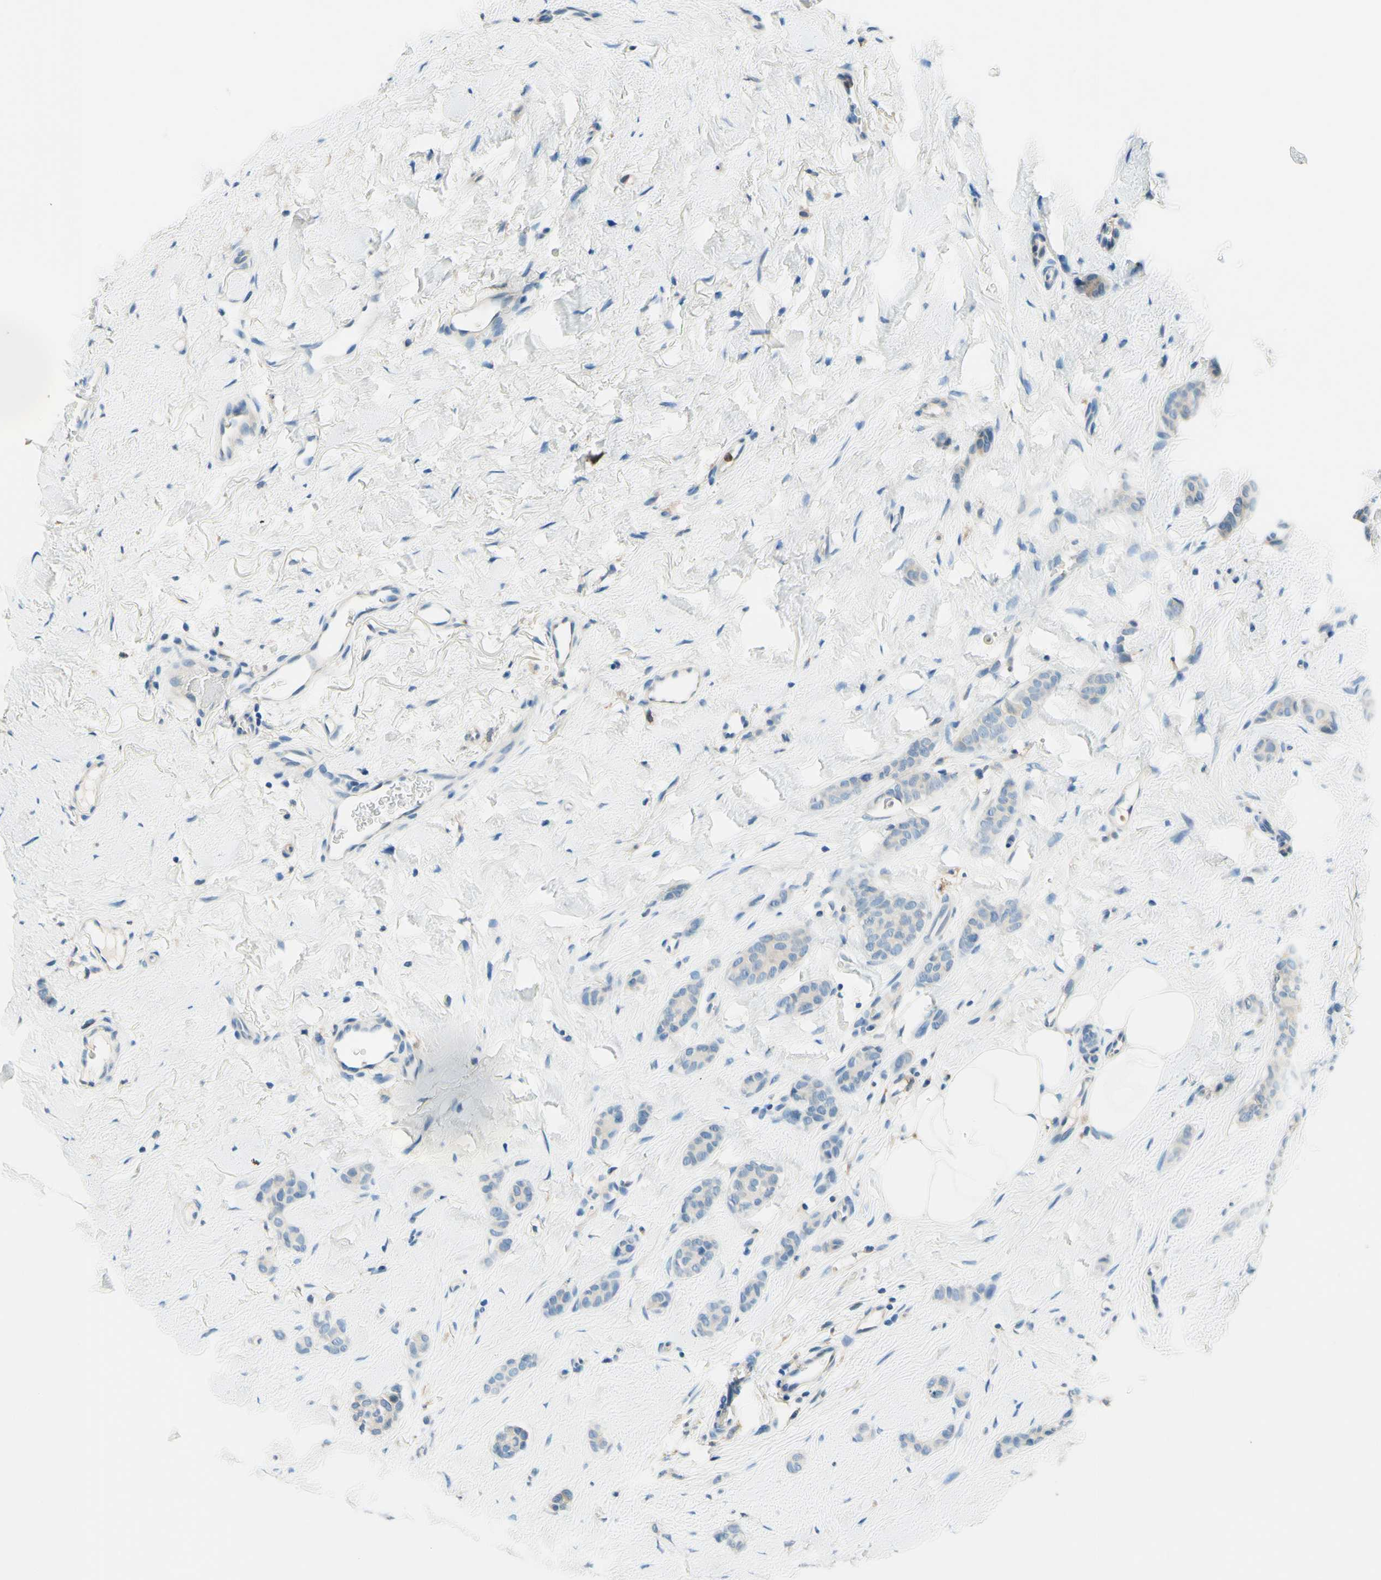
{"staining": {"intensity": "weak", "quantity": "<25%", "location": "cytoplasmic/membranous"}, "tissue": "breast cancer", "cell_type": "Tumor cells", "image_type": "cancer", "snomed": [{"axis": "morphology", "description": "Lobular carcinoma"}, {"axis": "topography", "description": "Skin"}, {"axis": "topography", "description": "Breast"}], "caption": "Immunohistochemical staining of breast cancer displays no significant staining in tumor cells.", "gene": "SIGLEC9", "patient": {"sex": "female", "age": 46}}